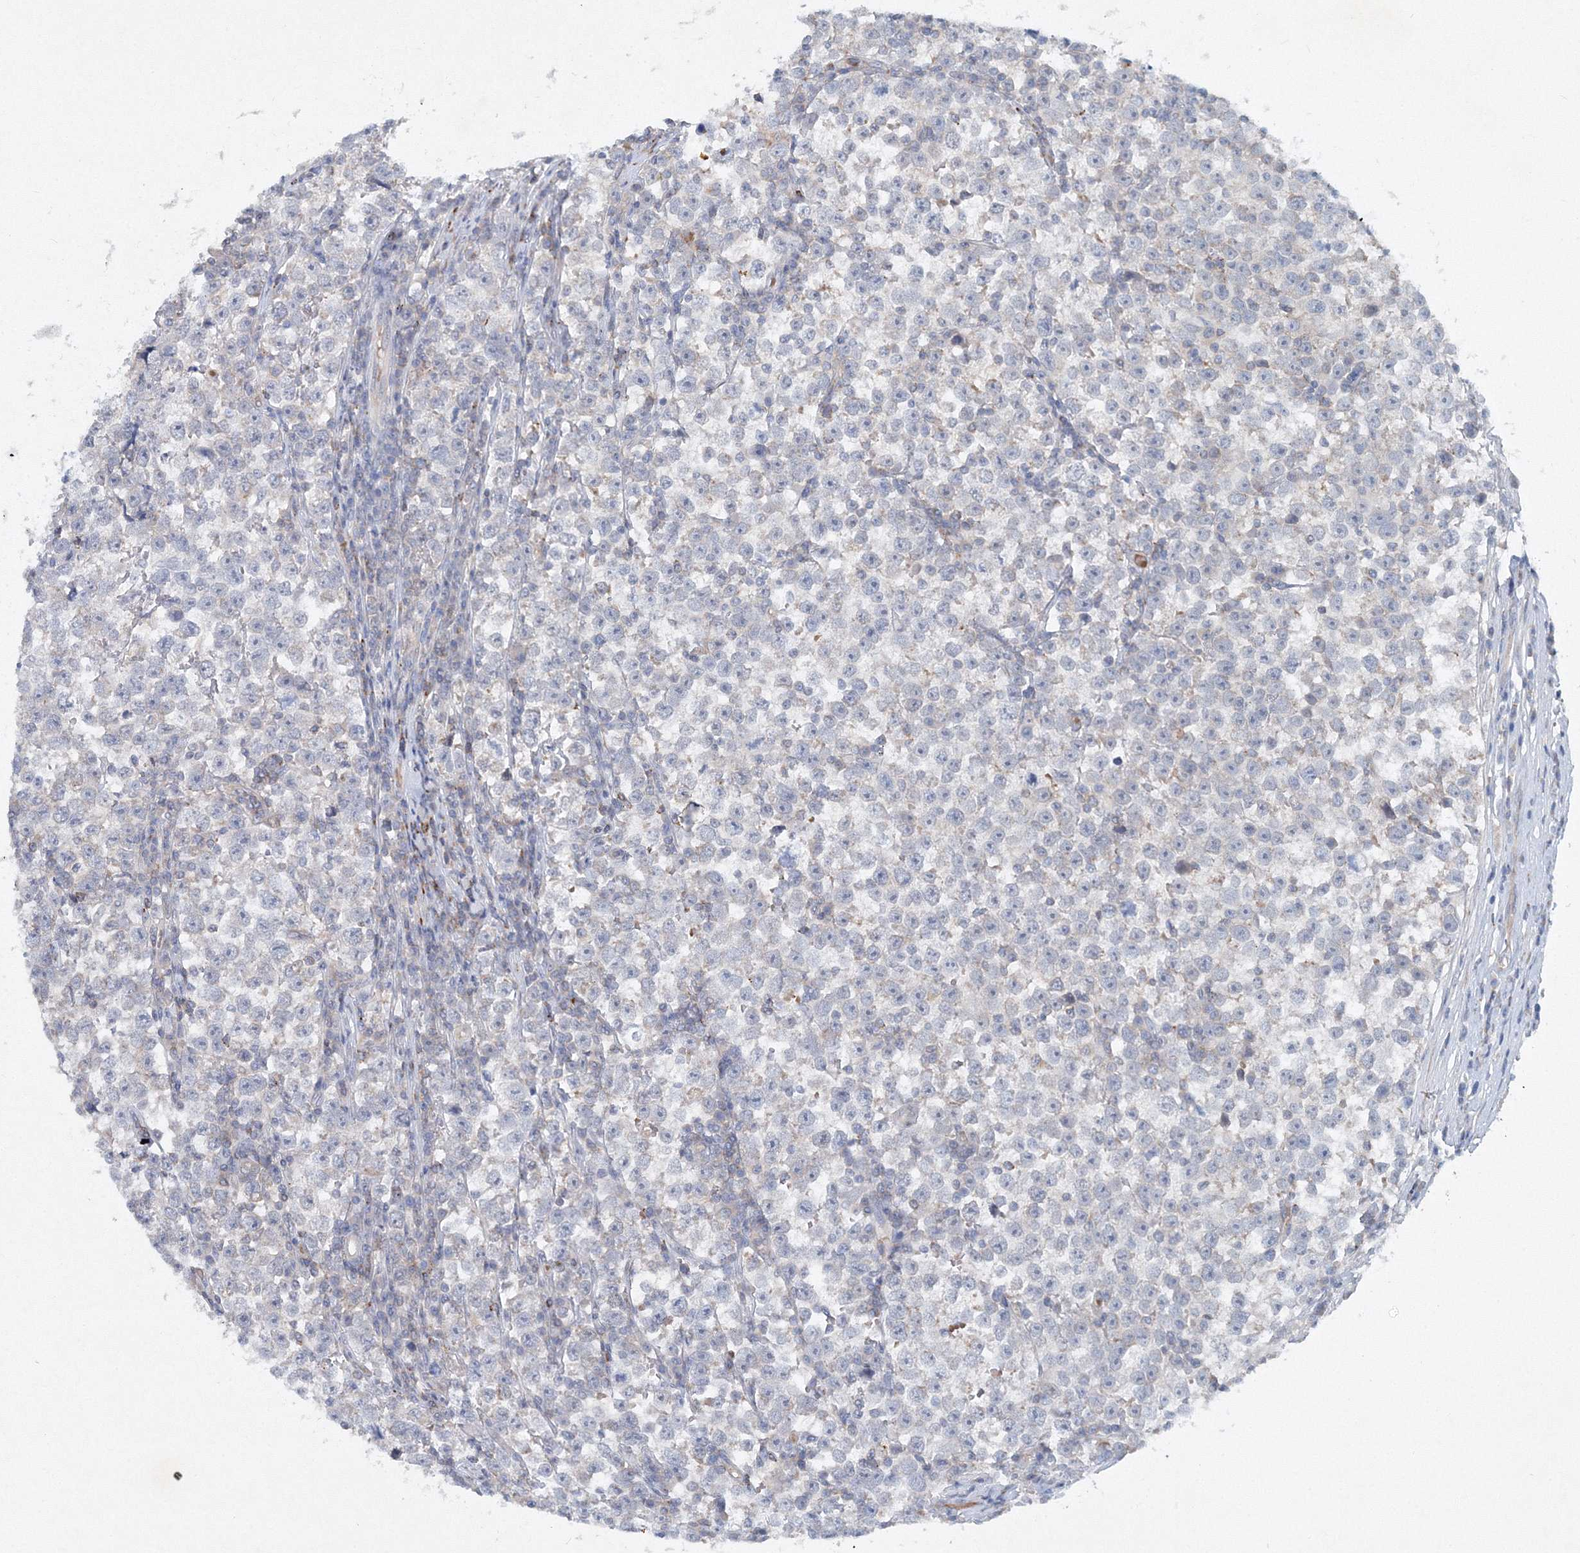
{"staining": {"intensity": "negative", "quantity": "none", "location": "none"}, "tissue": "testis cancer", "cell_type": "Tumor cells", "image_type": "cancer", "snomed": [{"axis": "morphology", "description": "Normal tissue, NOS"}, {"axis": "morphology", "description": "Seminoma, NOS"}, {"axis": "topography", "description": "Testis"}], "caption": "There is no significant expression in tumor cells of testis seminoma. (Brightfield microscopy of DAB immunohistochemistry at high magnification).", "gene": "SH3BP5", "patient": {"sex": "male", "age": 43}}